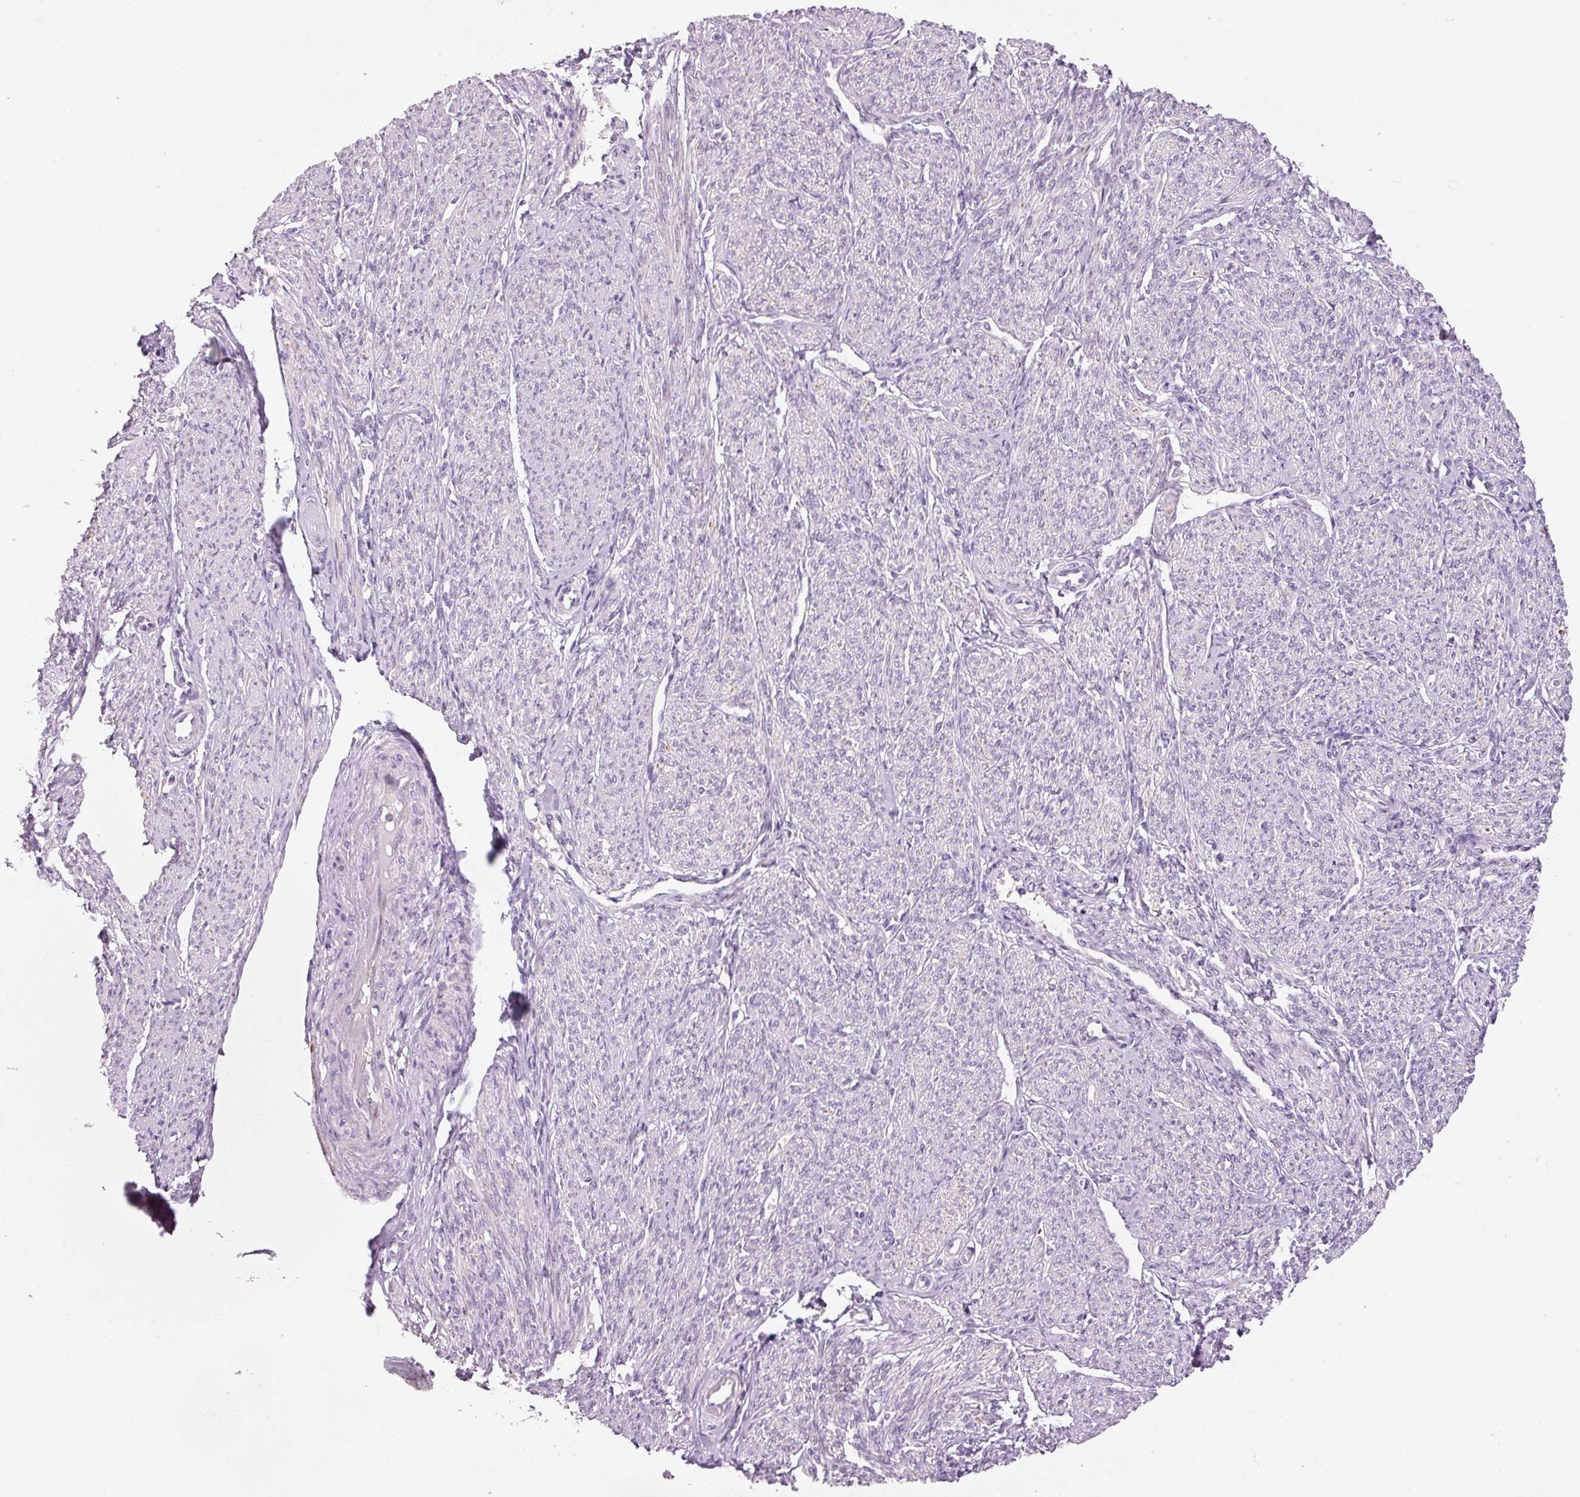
{"staining": {"intensity": "weak", "quantity": "25%-75%", "location": "cytoplasmic/membranous"}, "tissue": "smooth muscle", "cell_type": "Smooth muscle cells", "image_type": "normal", "snomed": [{"axis": "morphology", "description": "Normal tissue, NOS"}, {"axis": "topography", "description": "Smooth muscle"}], "caption": "IHC micrograph of benign smooth muscle: smooth muscle stained using IHC demonstrates low levels of weak protein expression localized specifically in the cytoplasmic/membranous of smooth muscle cells, appearing as a cytoplasmic/membranous brown color.", "gene": "HAX1", "patient": {"sex": "female", "age": 65}}